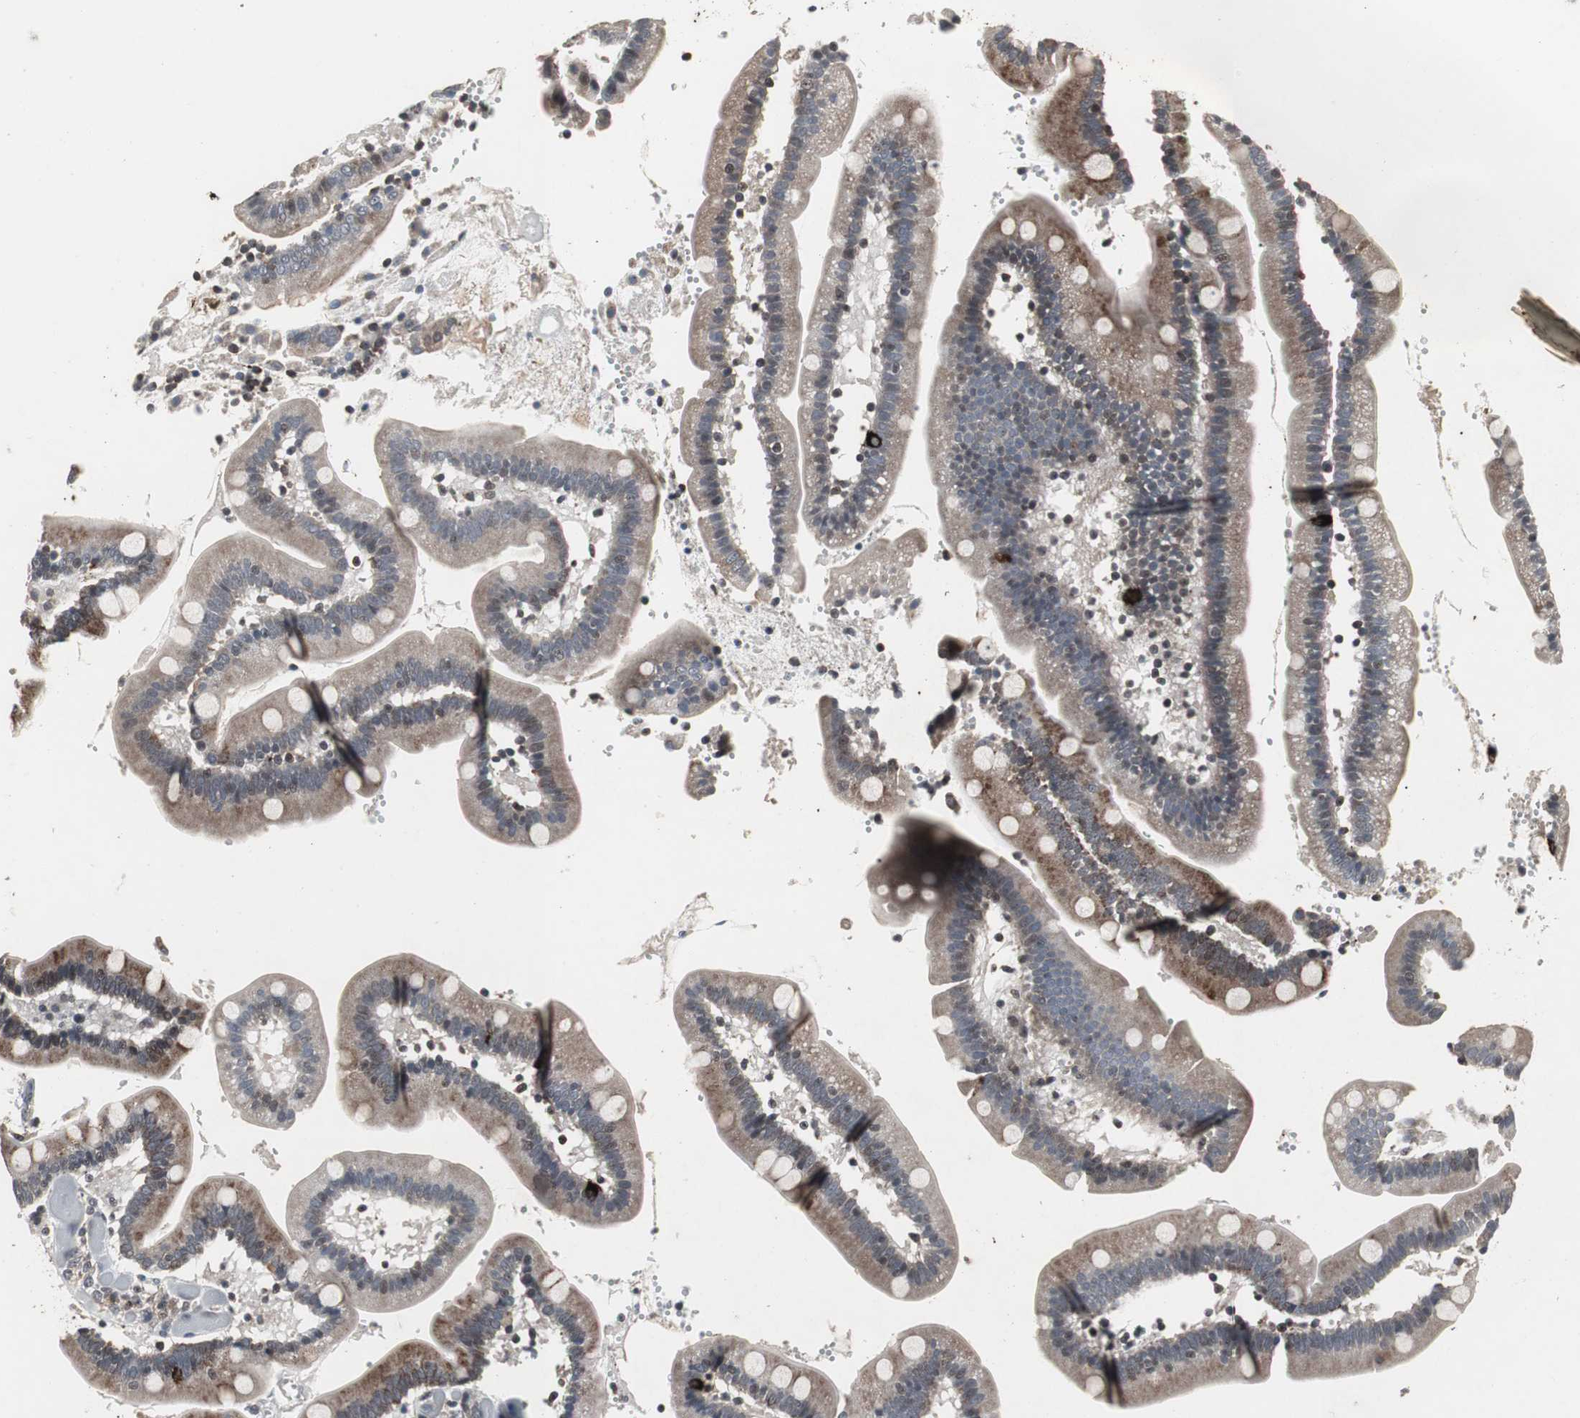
{"staining": {"intensity": "strong", "quantity": "25%-75%", "location": "cytoplasmic/membranous"}, "tissue": "duodenum", "cell_type": "Glandular cells", "image_type": "normal", "snomed": [{"axis": "morphology", "description": "Normal tissue, NOS"}, {"axis": "topography", "description": "Duodenum"}], "caption": "The immunohistochemical stain highlights strong cytoplasmic/membranous expression in glandular cells of benign duodenum.", "gene": "MRPL40", "patient": {"sex": "male", "age": 66}}